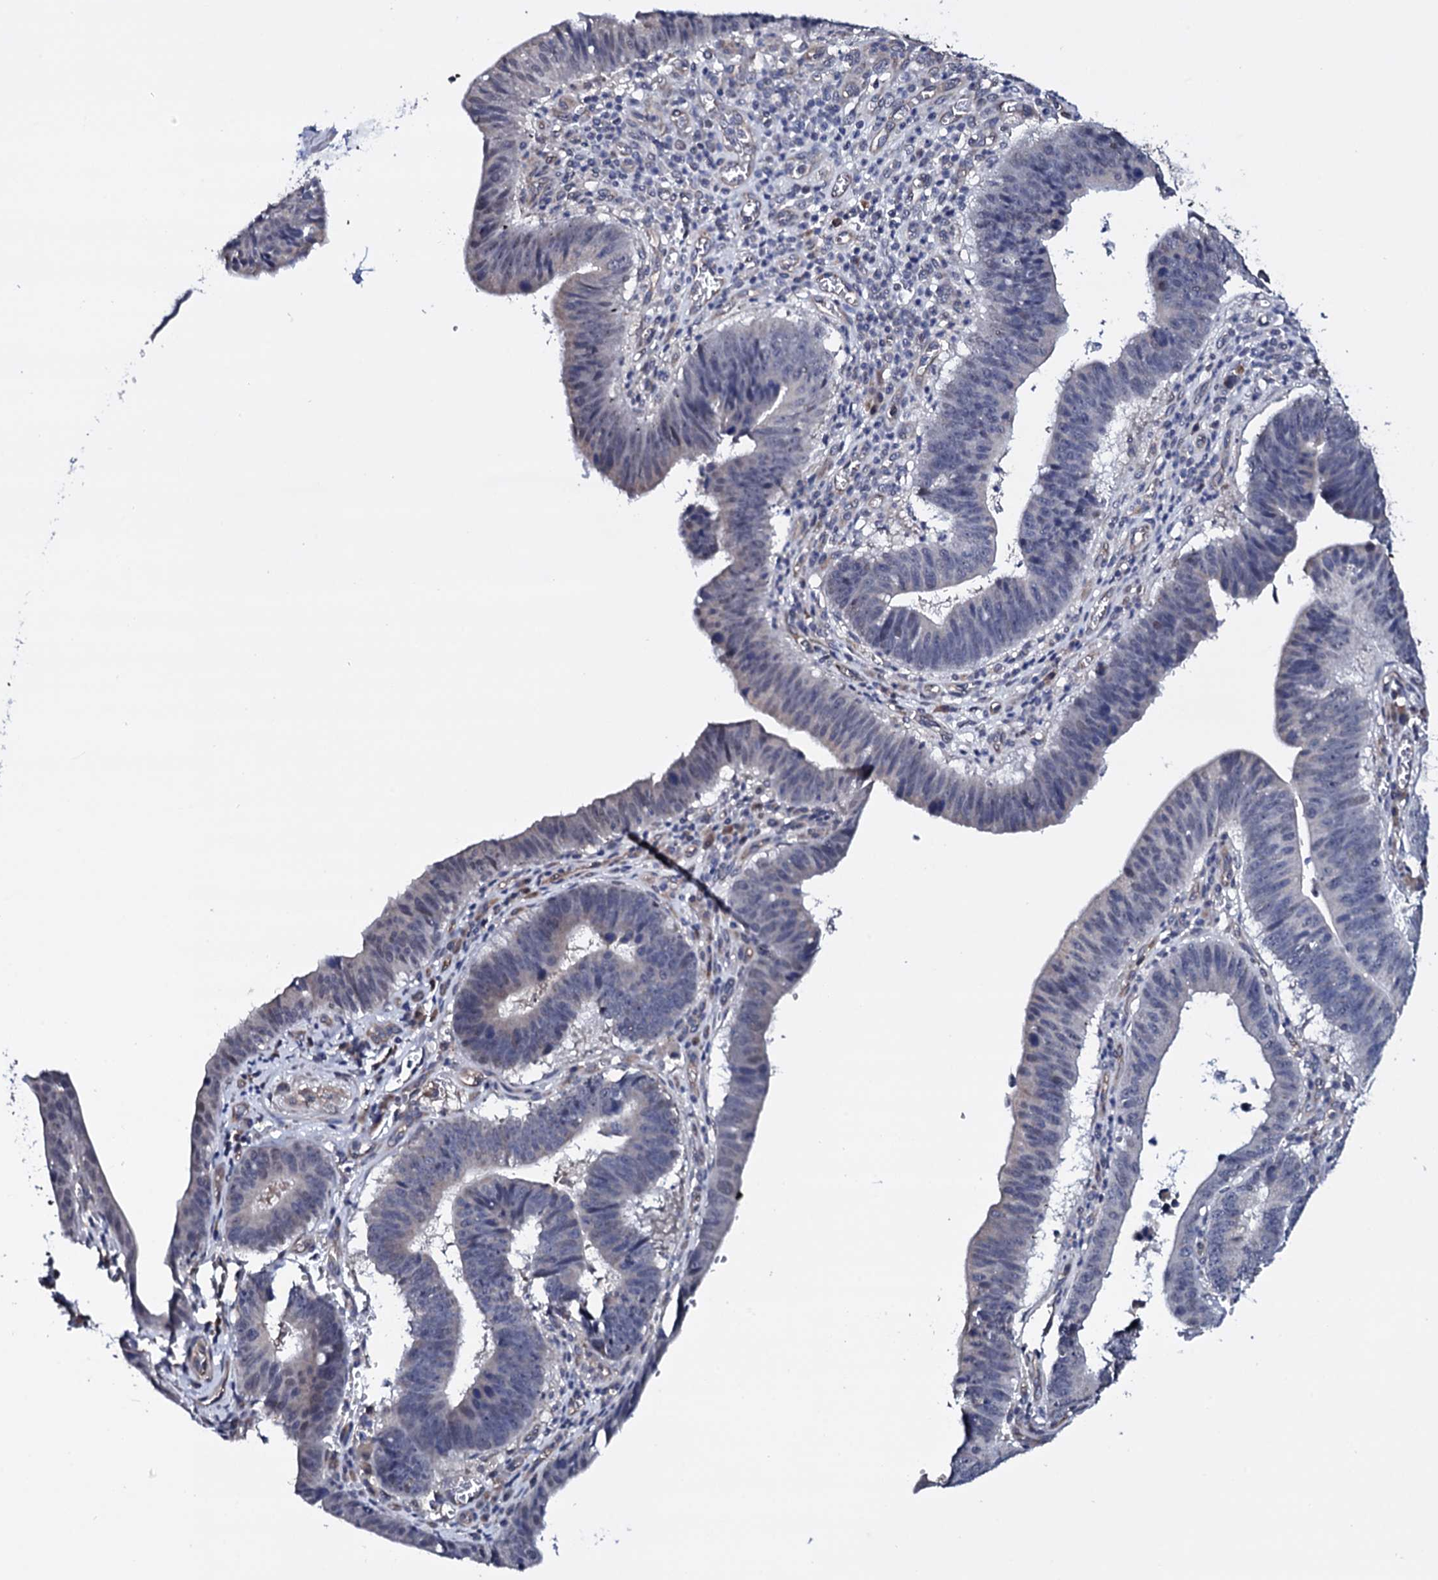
{"staining": {"intensity": "negative", "quantity": "none", "location": "none"}, "tissue": "stomach cancer", "cell_type": "Tumor cells", "image_type": "cancer", "snomed": [{"axis": "morphology", "description": "Adenocarcinoma, NOS"}, {"axis": "topography", "description": "Stomach"}], "caption": "DAB (3,3'-diaminobenzidine) immunohistochemical staining of adenocarcinoma (stomach) exhibits no significant expression in tumor cells.", "gene": "GAREM1", "patient": {"sex": "male", "age": 59}}